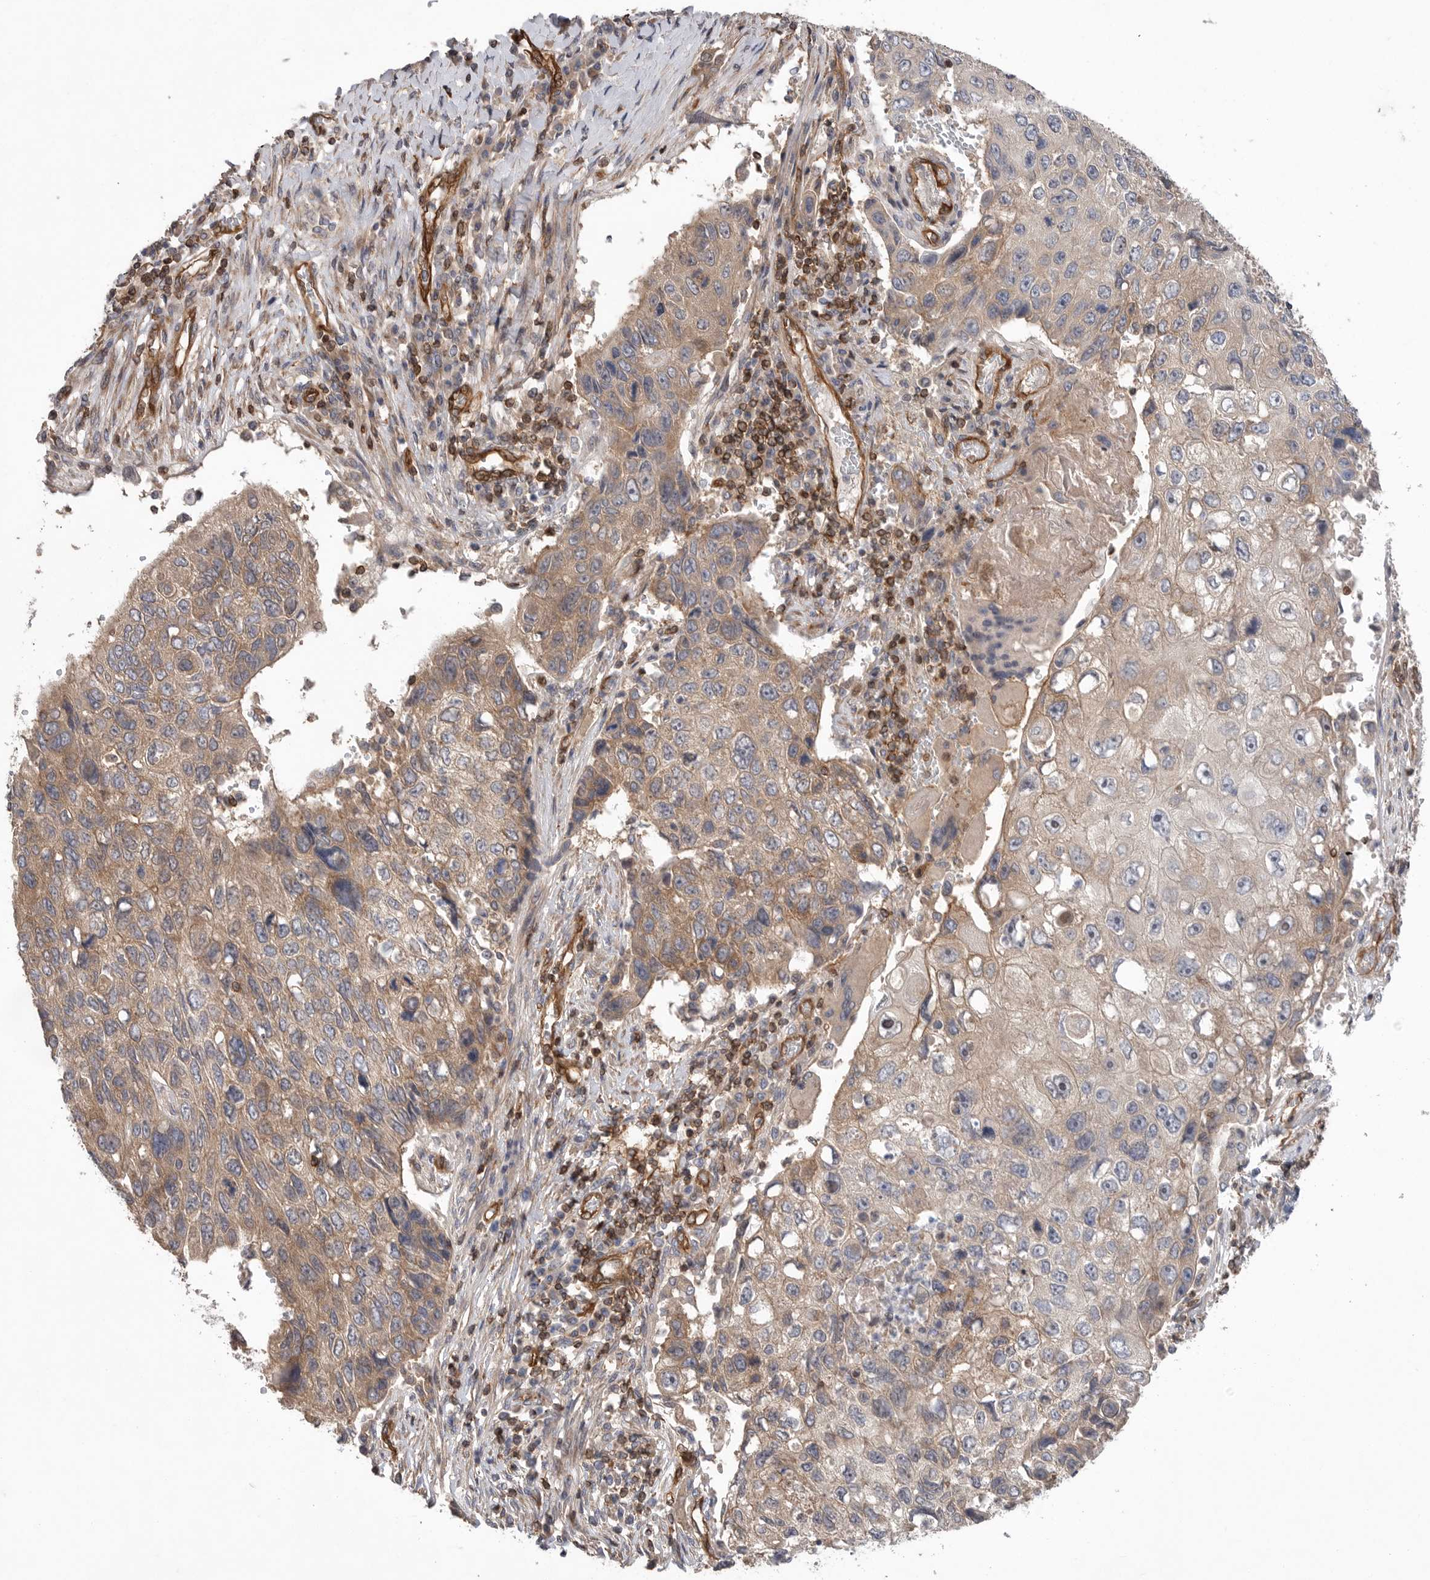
{"staining": {"intensity": "weak", "quantity": ">75%", "location": "cytoplasmic/membranous"}, "tissue": "lung cancer", "cell_type": "Tumor cells", "image_type": "cancer", "snomed": [{"axis": "morphology", "description": "Squamous cell carcinoma, NOS"}, {"axis": "topography", "description": "Lung"}], "caption": "Tumor cells show low levels of weak cytoplasmic/membranous positivity in approximately >75% of cells in human squamous cell carcinoma (lung).", "gene": "PRKCH", "patient": {"sex": "male", "age": 61}}